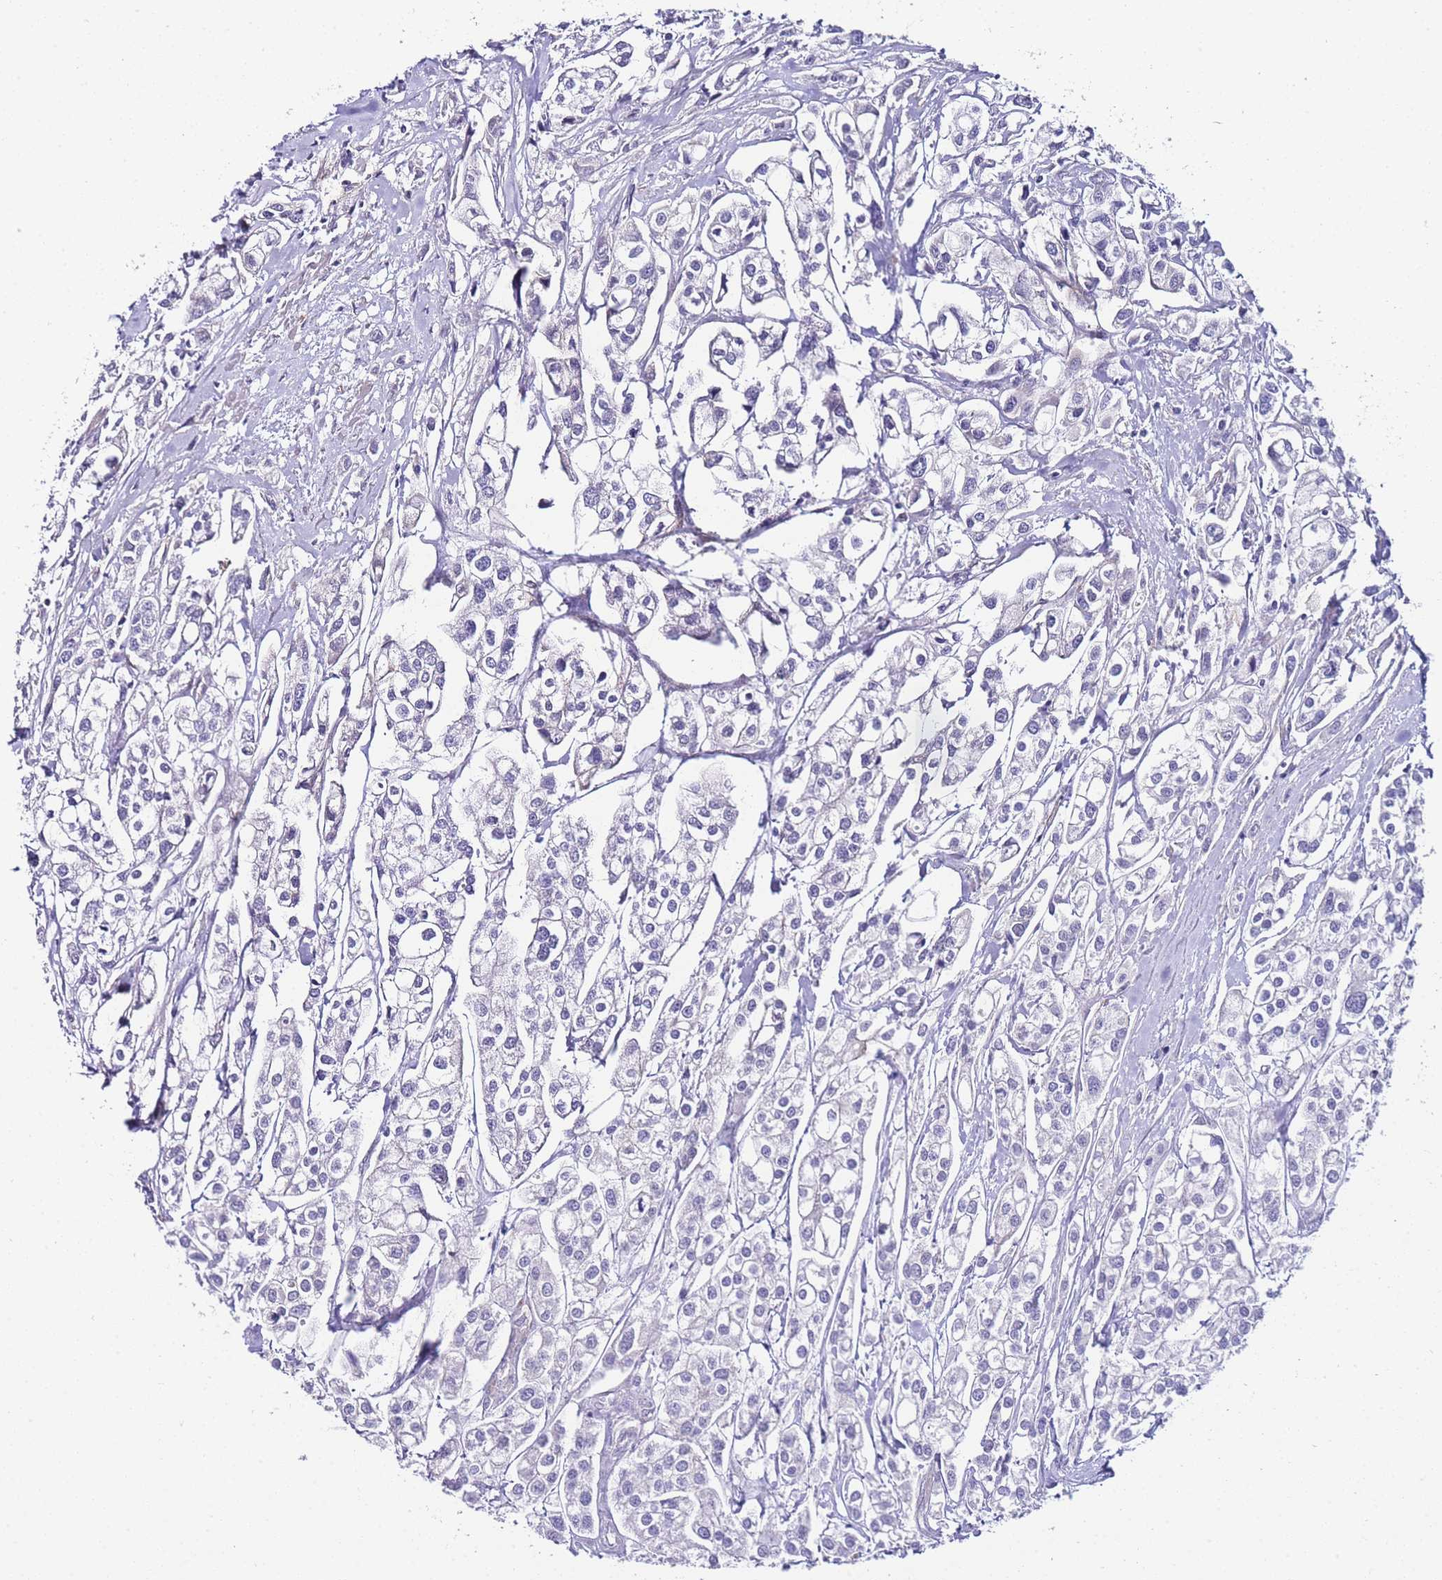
{"staining": {"intensity": "negative", "quantity": "none", "location": "none"}, "tissue": "urothelial cancer", "cell_type": "Tumor cells", "image_type": "cancer", "snomed": [{"axis": "morphology", "description": "Urothelial carcinoma, High grade"}, {"axis": "topography", "description": "Urinary bladder"}], "caption": "Immunohistochemistry of urothelial cancer demonstrates no staining in tumor cells.", "gene": "PDCD7", "patient": {"sex": "male", "age": 67}}